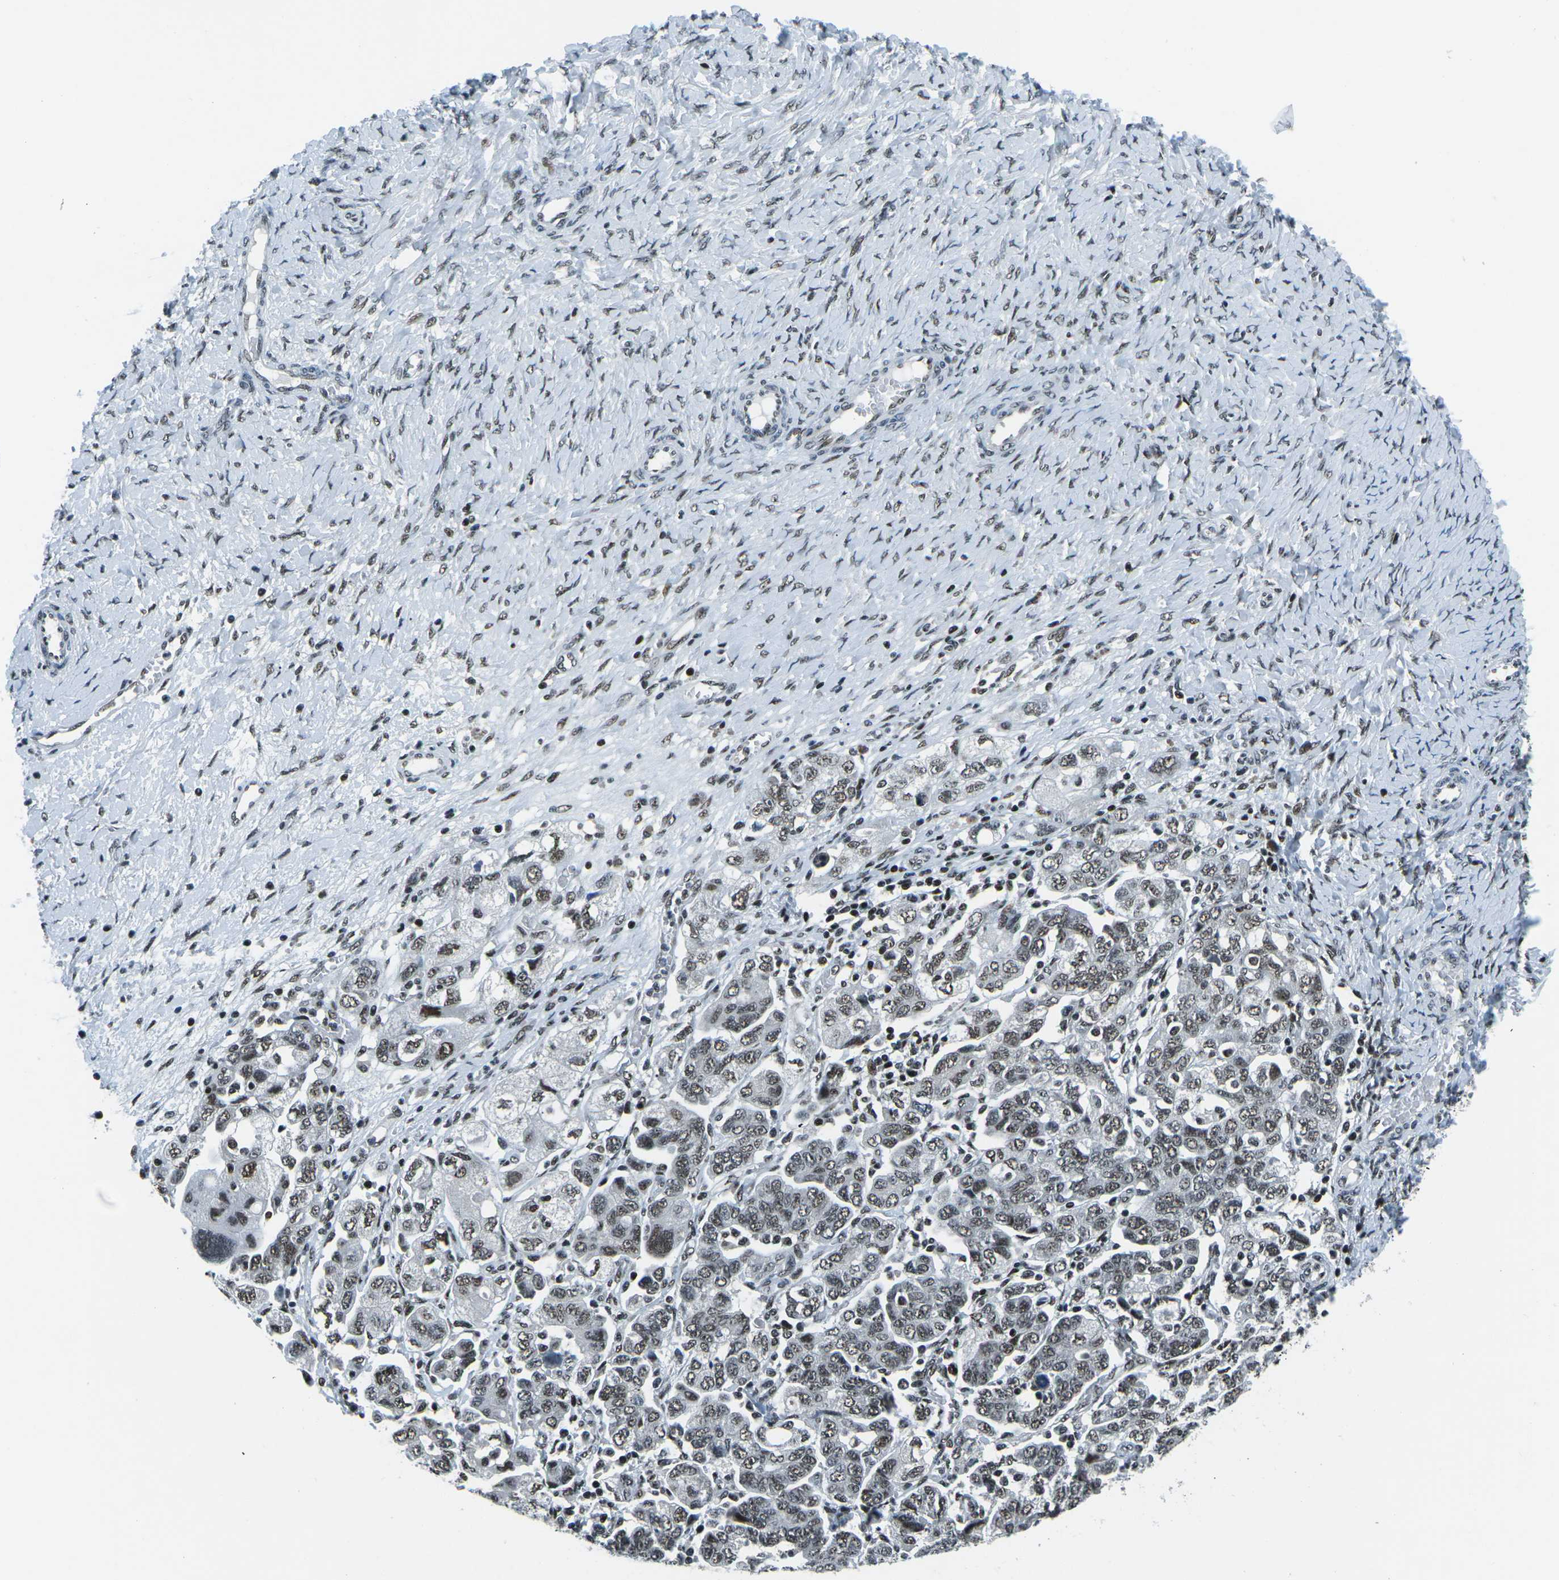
{"staining": {"intensity": "weak", "quantity": ">75%", "location": "nuclear"}, "tissue": "ovarian cancer", "cell_type": "Tumor cells", "image_type": "cancer", "snomed": [{"axis": "morphology", "description": "Carcinoma, NOS"}, {"axis": "morphology", "description": "Cystadenocarcinoma, serous, NOS"}, {"axis": "topography", "description": "Ovary"}], "caption": "IHC of human carcinoma (ovarian) shows low levels of weak nuclear expression in approximately >75% of tumor cells.", "gene": "RBL2", "patient": {"sex": "female", "age": 69}}